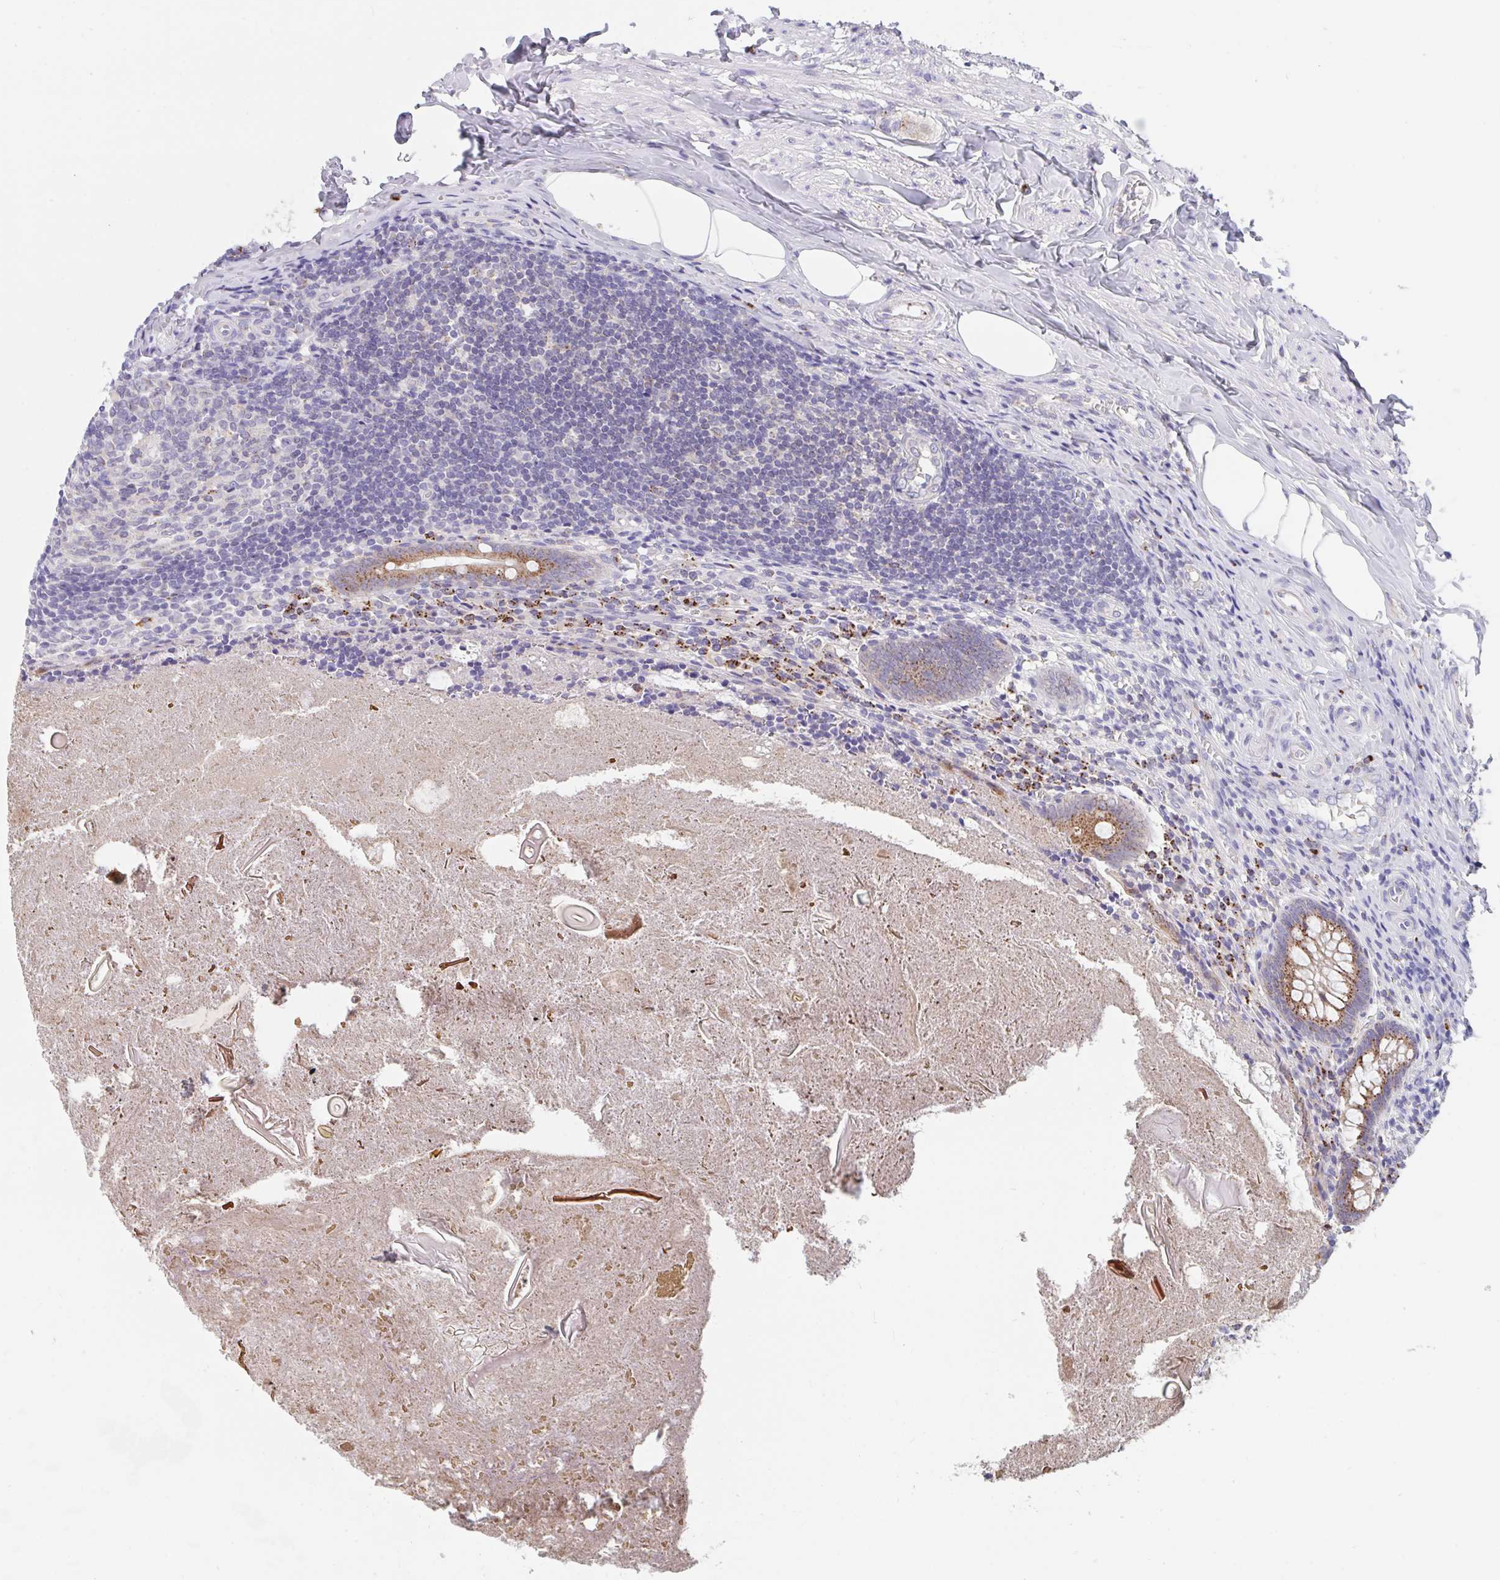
{"staining": {"intensity": "moderate", "quantity": ">75%", "location": "cytoplasmic/membranous"}, "tissue": "appendix", "cell_type": "Glandular cells", "image_type": "normal", "snomed": [{"axis": "morphology", "description": "Normal tissue, NOS"}, {"axis": "topography", "description": "Appendix"}], "caption": "Approximately >75% of glandular cells in normal appendix demonstrate moderate cytoplasmic/membranous protein staining as visualized by brown immunohistochemical staining.", "gene": "PROSER3", "patient": {"sex": "female", "age": 17}}